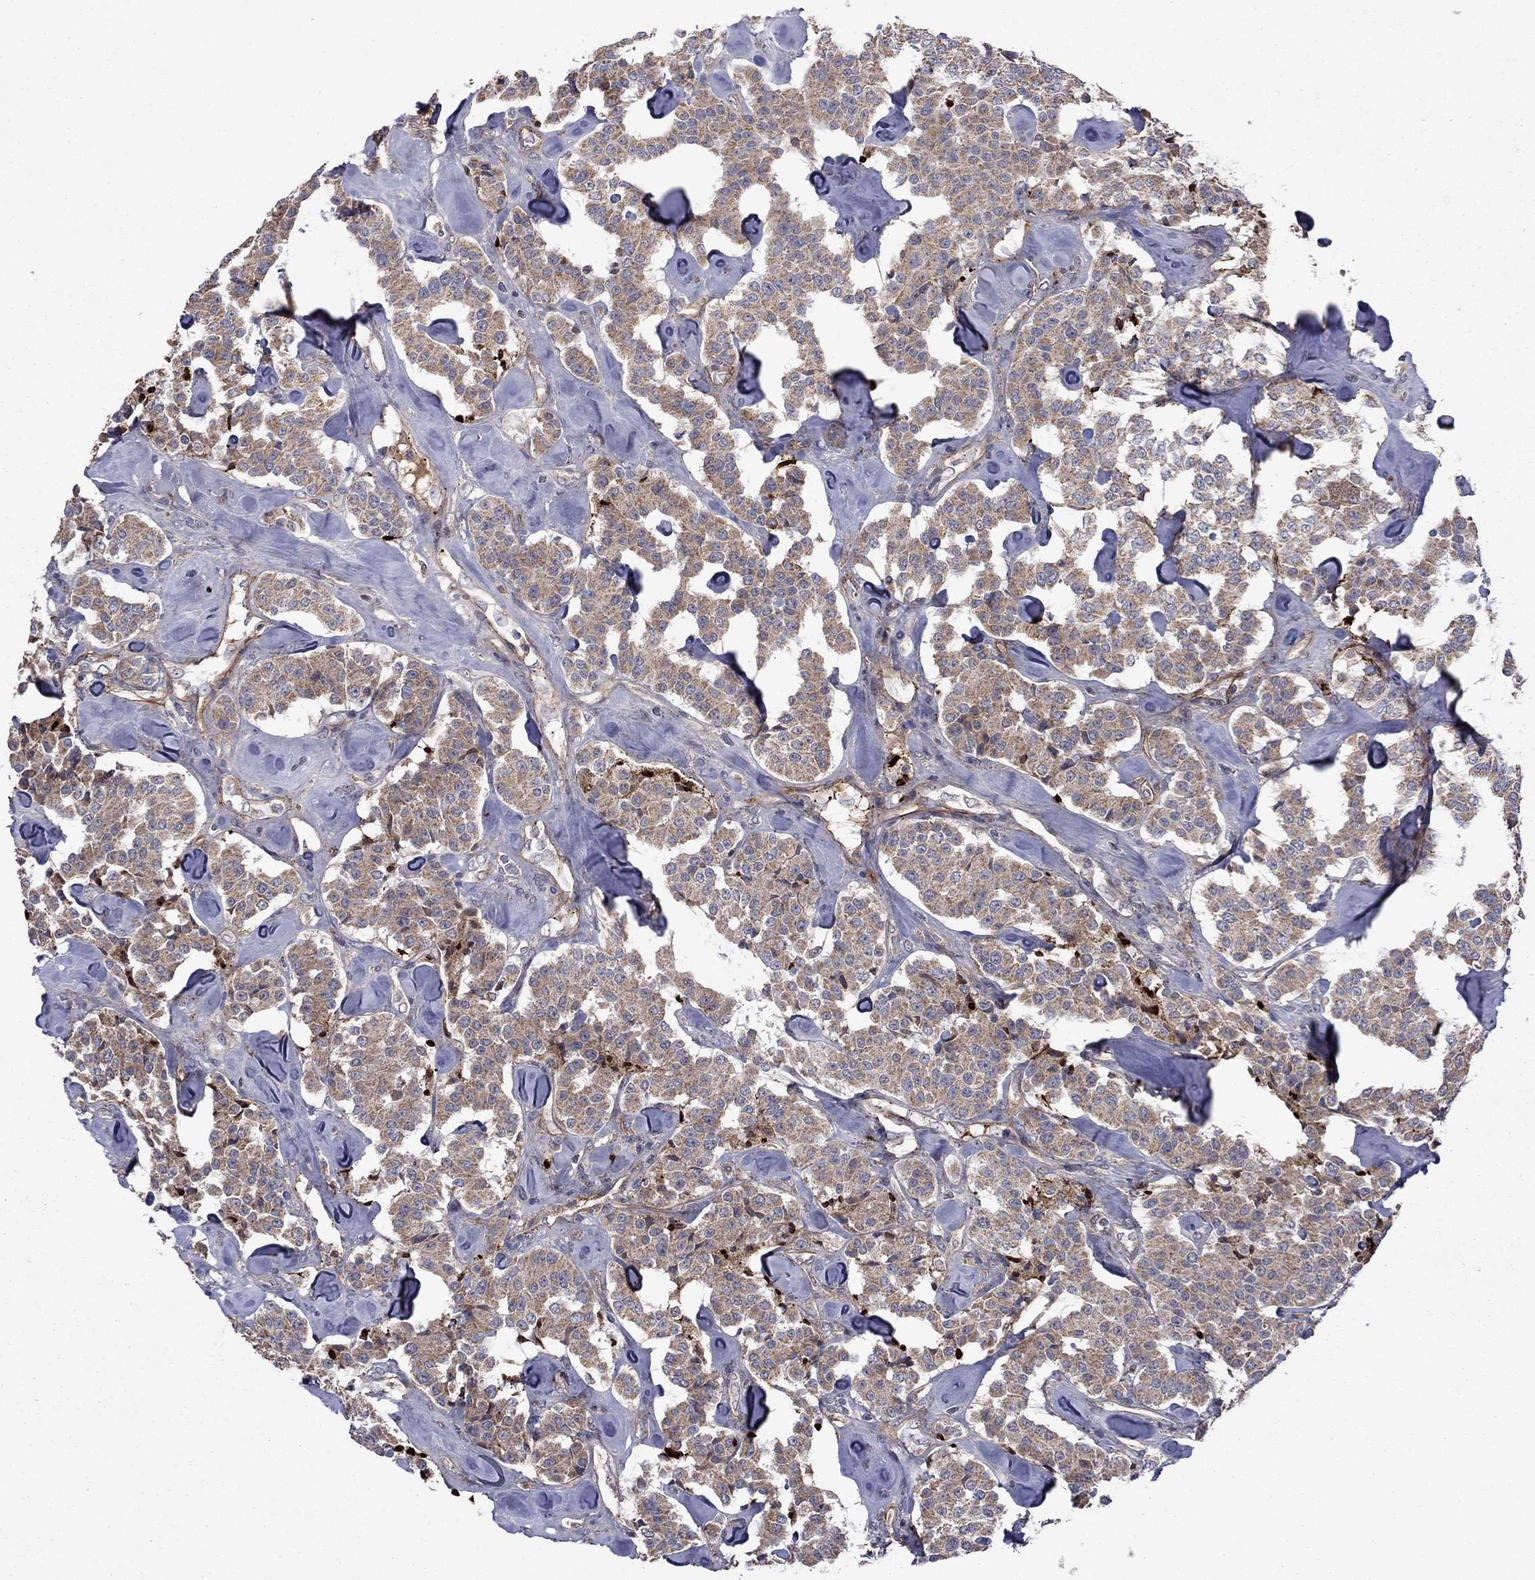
{"staining": {"intensity": "weak", "quantity": ">75%", "location": "cytoplasmic/membranous"}, "tissue": "carcinoid", "cell_type": "Tumor cells", "image_type": "cancer", "snomed": [{"axis": "morphology", "description": "Carcinoid, malignant, NOS"}, {"axis": "topography", "description": "Pancreas"}], "caption": "A micrograph showing weak cytoplasmic/membranous positivity in about >75% of tumor cells in carcinoid, as visualized by brown immunohistochemical staining.", "gene": "DOP1B", "patient": {"sex": "male", "age": 41}}